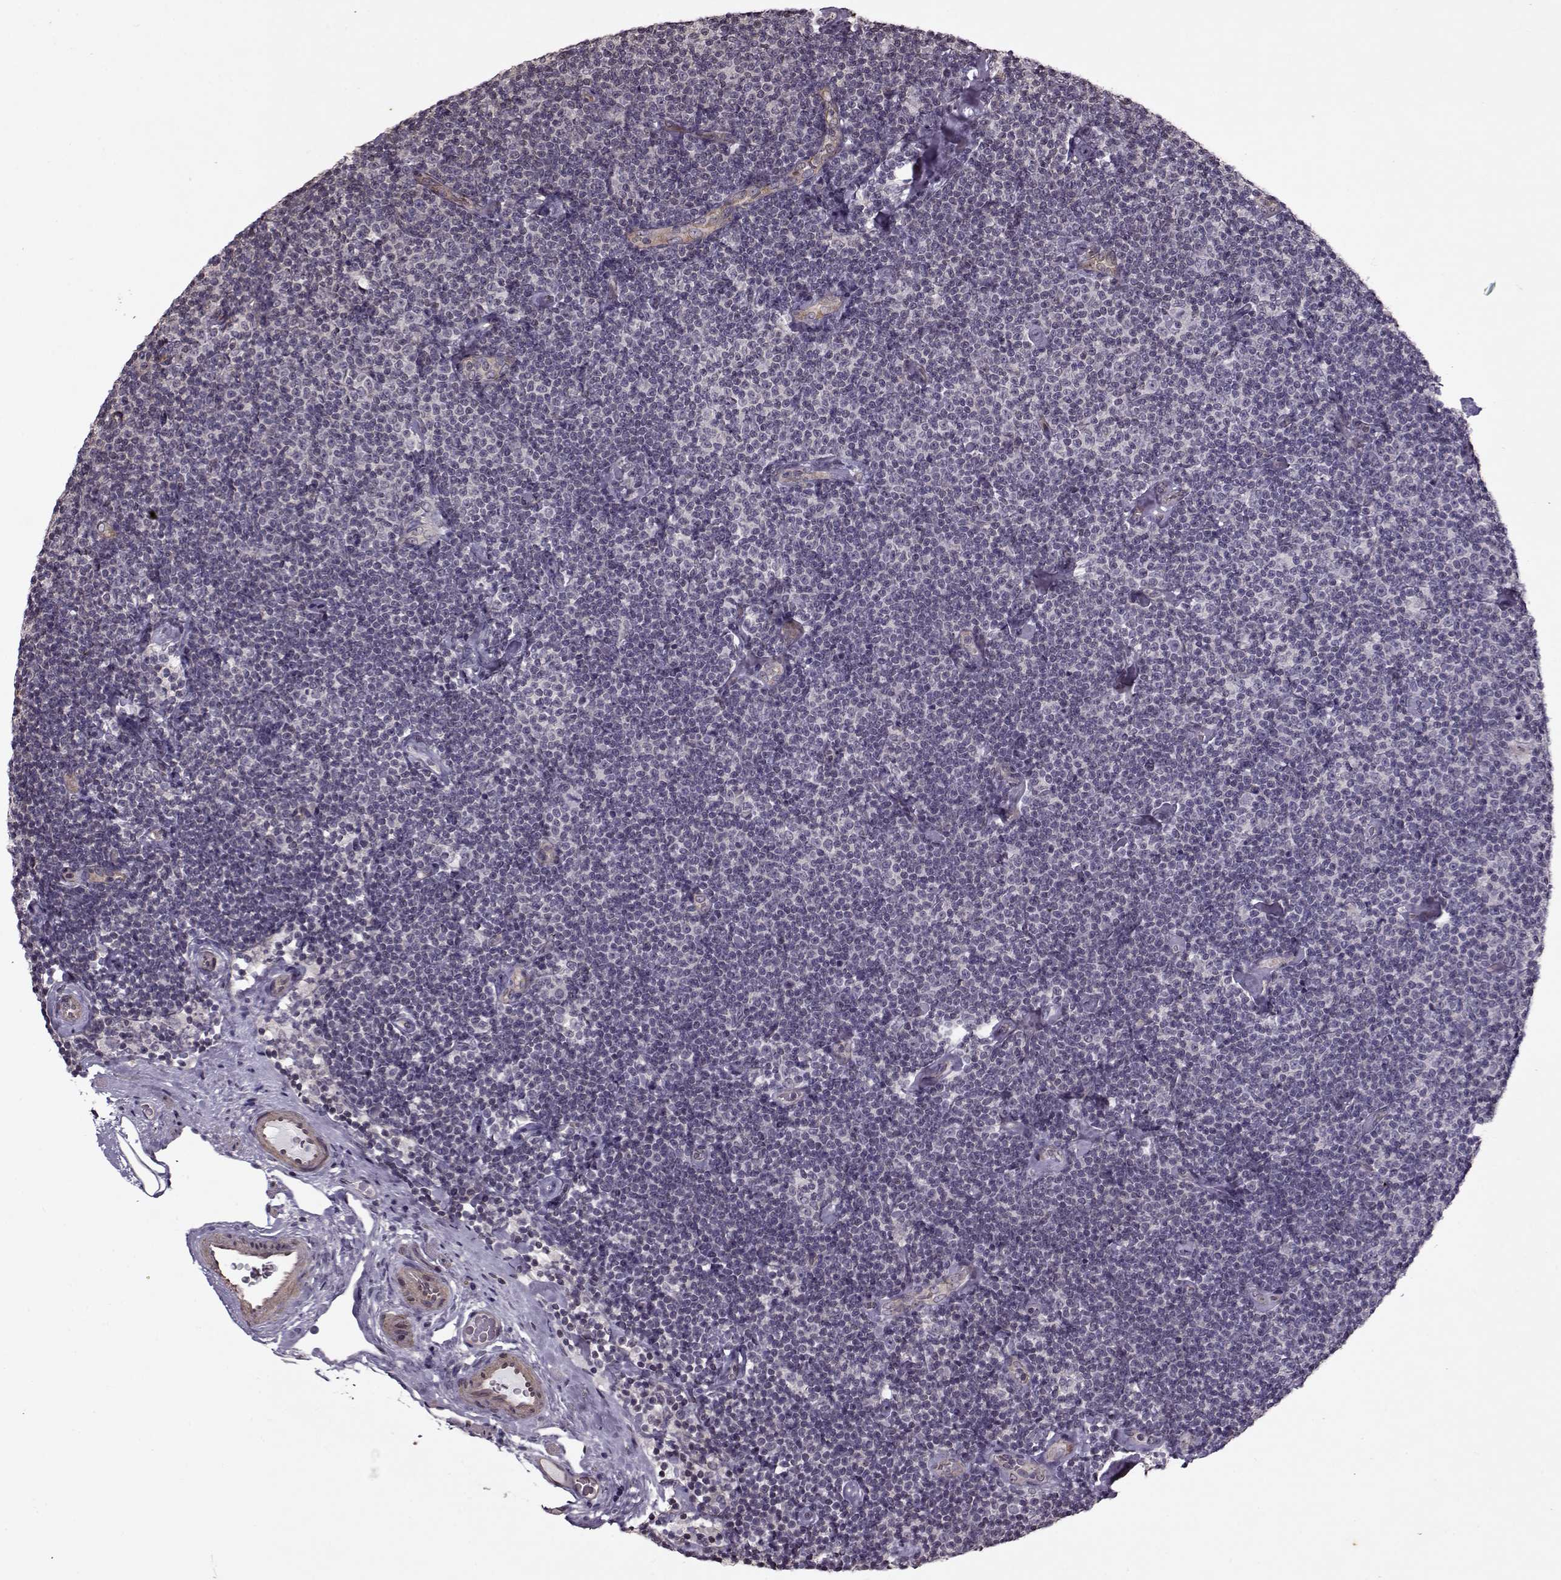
{"staining": {"intensity": "negative", "quantity": "none", "location": "none"}, "tissue": "lymphoma", "cell_type": "Tumor cells", "image_type": "cancer", "snomed": [{"axis": "morphology", "description": "Malignant lymphoma, non-Hodgkin's type, Low grade"}, {"axis": "topography", "description": "Lymph node"}], "caption": "DAB immunohistochemical staining of human low-grade malignant lymphoma, non-Hodgkin's type exhibits no significant expression in tumor cells. (DAB (3,3'-diaminobenzidine) immunohistochemistry (IHC) with hematoxylin counter stain).", "gene": "KRT9", "patient": {"sex": "male", "age": 81}}